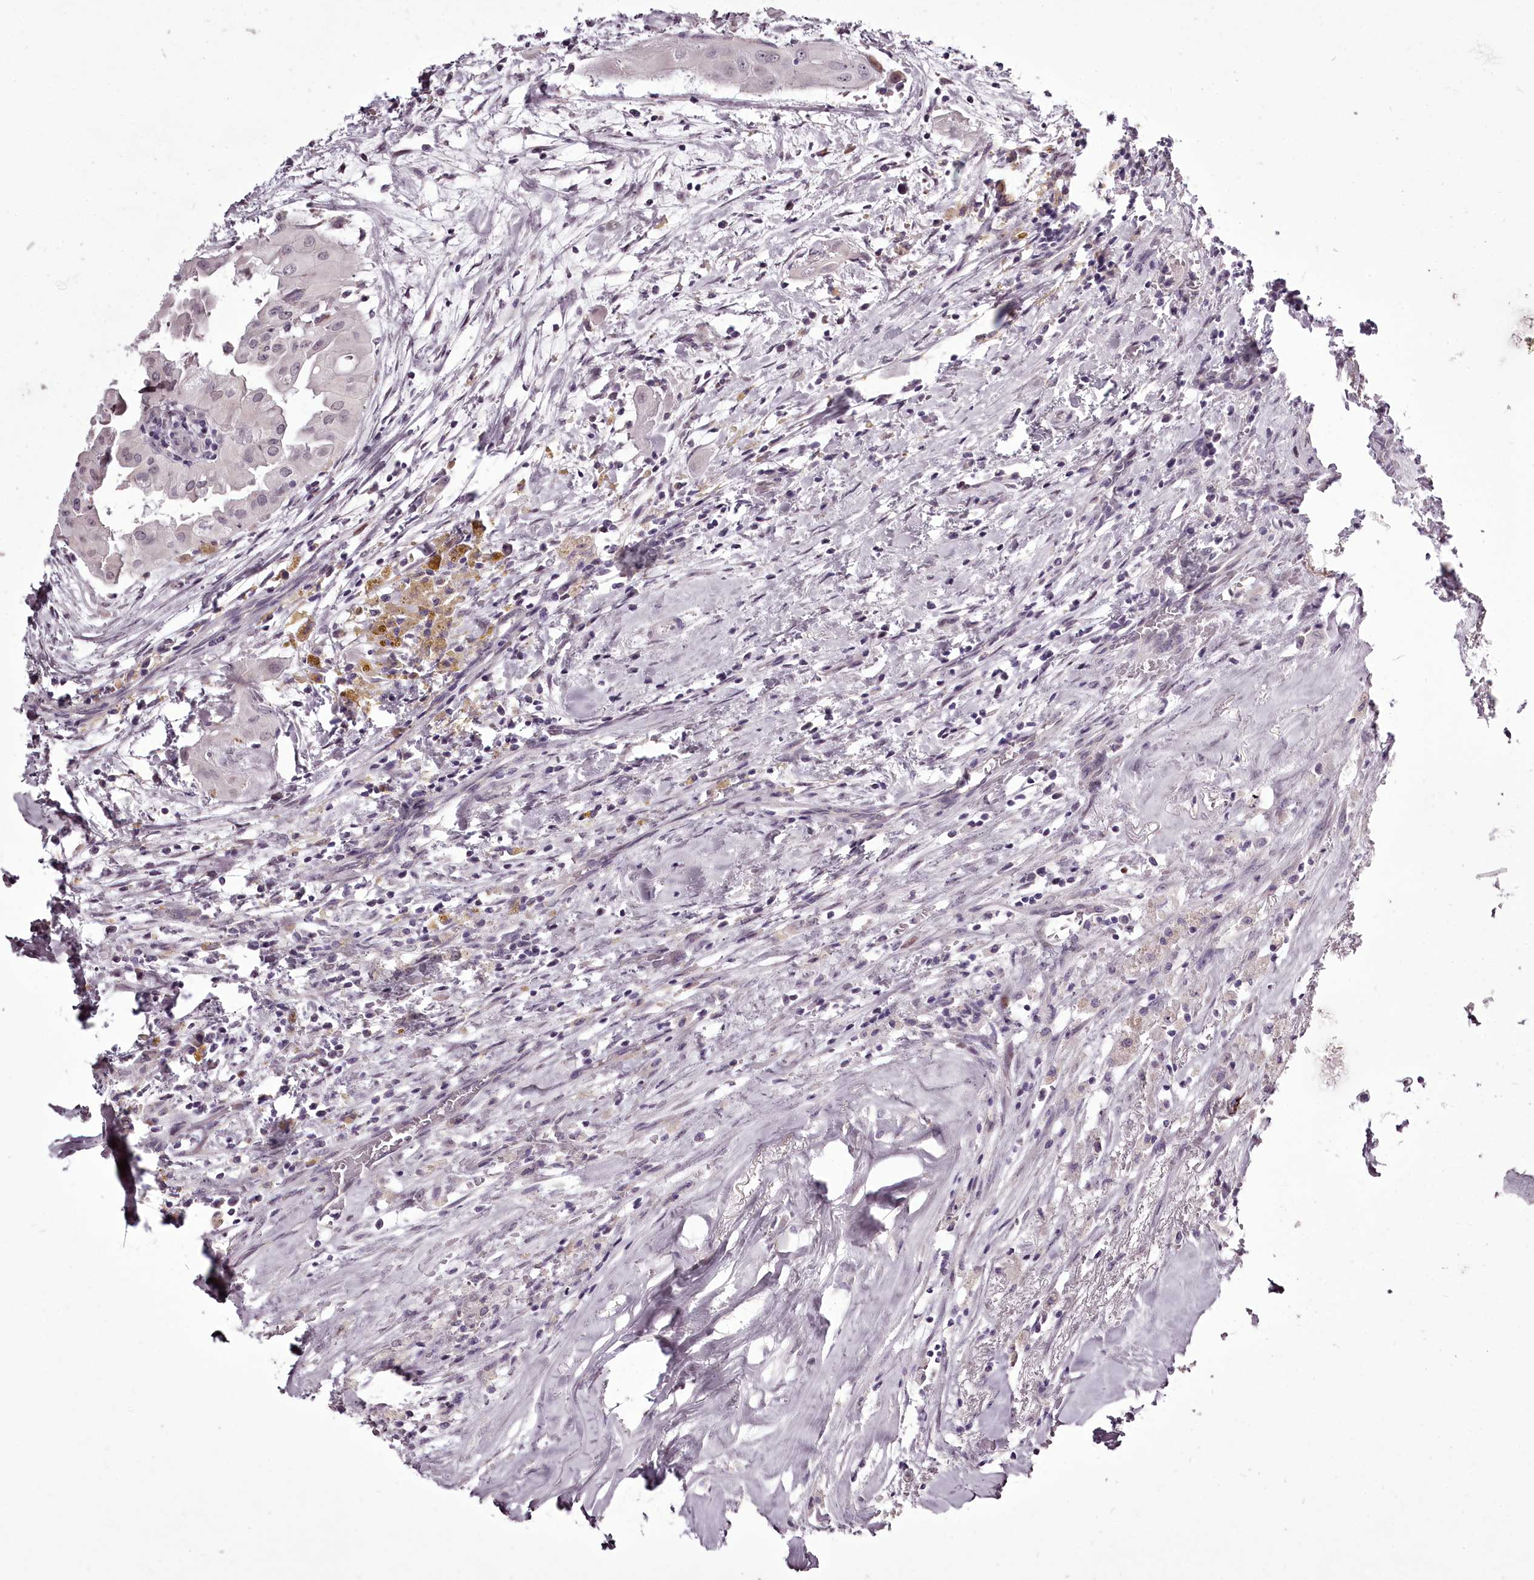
{"staining": {"intensity": "weak", "quantity": "25%-75%", "location": "nuclear"}, "tissue": "thyroid cancer", "cell_type": "Tumor cells", "image_type": "cancer", "snomed": [{"axis": "morphology", "description": "Papillary adenocarcinoma, NOS"}, {"axis": "topography", "description": "Thyroid gland"}], "caption": "Human thyroid papillary adenocarcinoma stained with a protein marker demonstrates weak staining in tumor cells.", "gene": "C1orf56", "patient": {"sex": "female", "age": 59}}